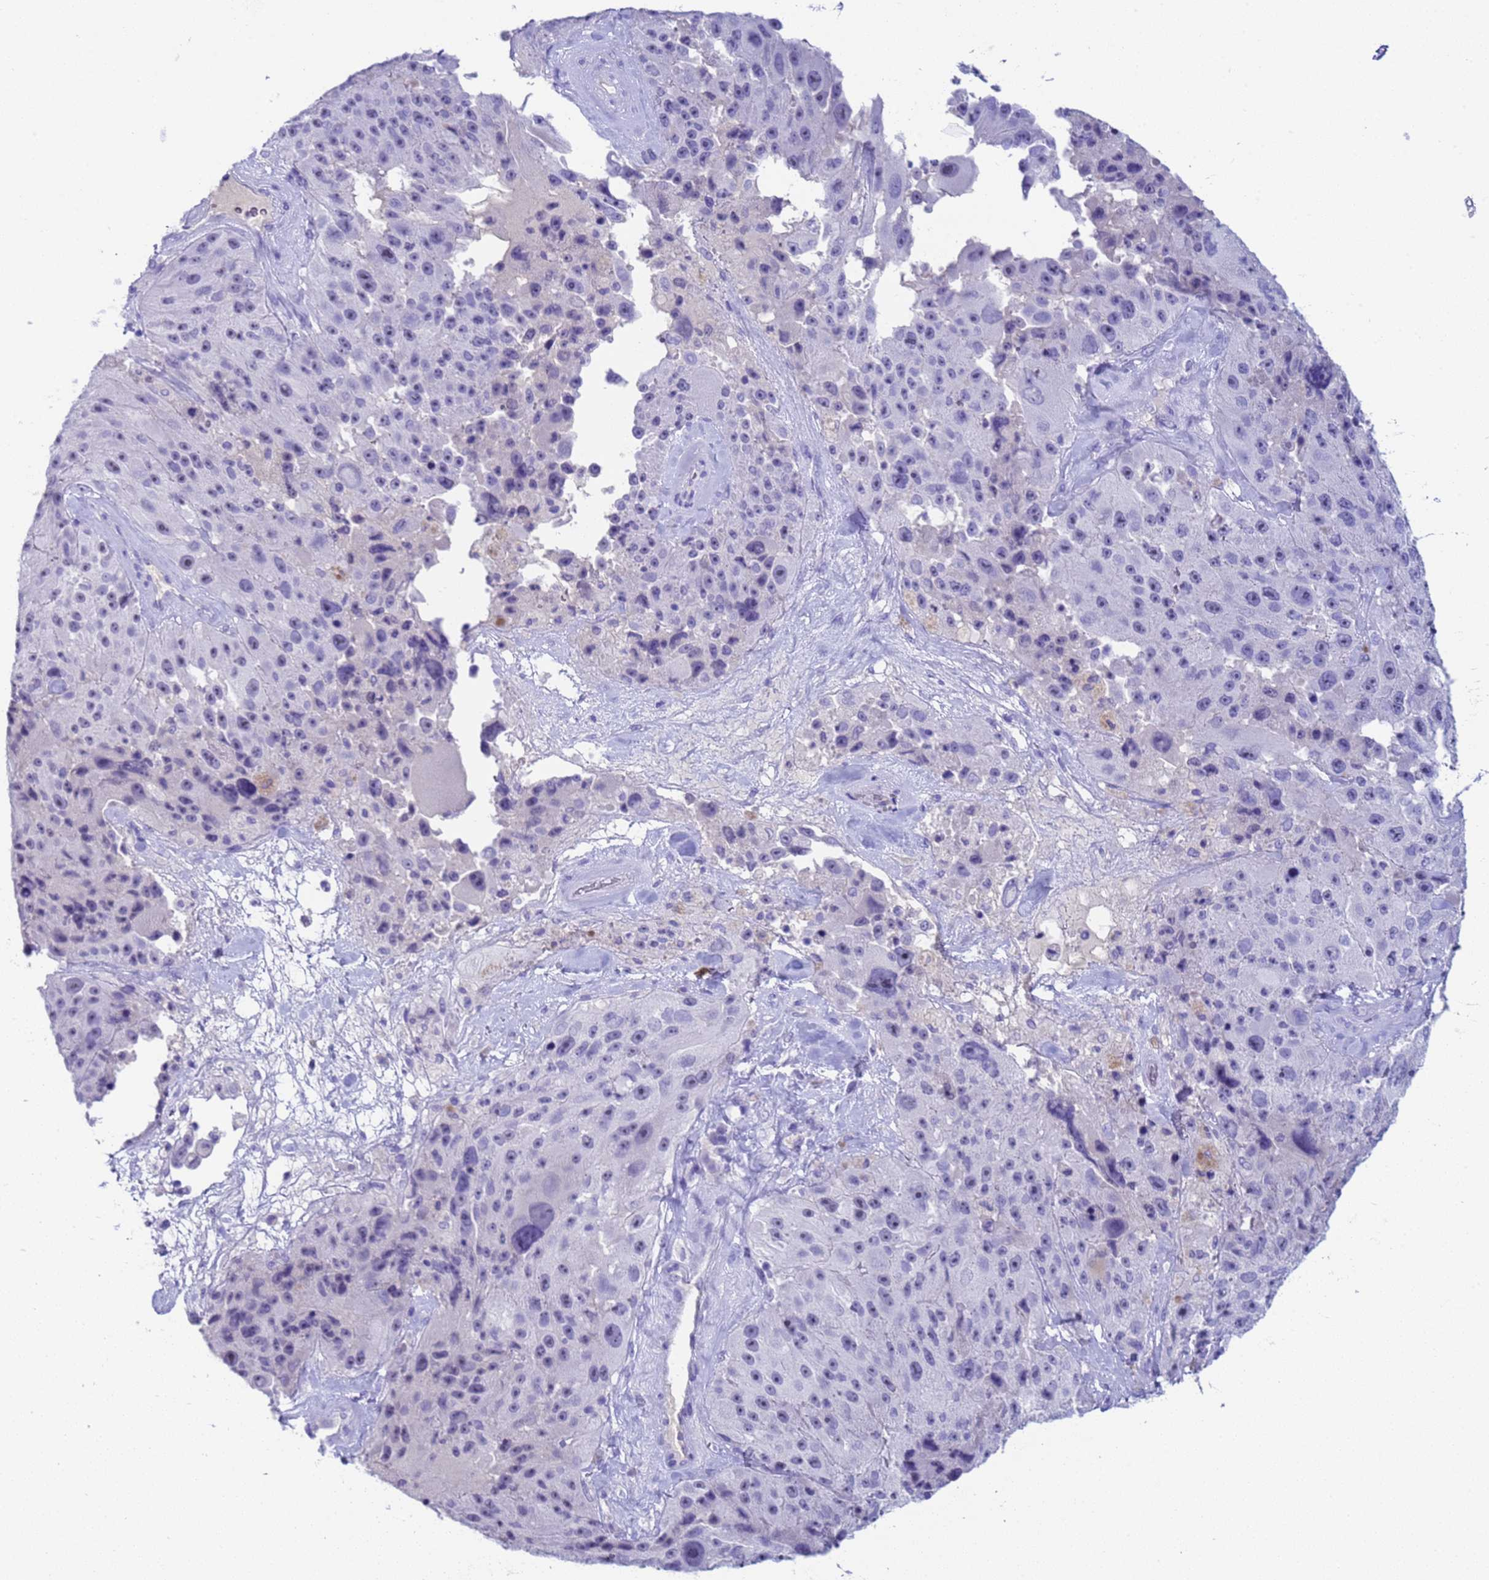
{"staining": {"intensity": "negative", "quantity": "none", "location": "none"}, "tissue": "melanoma", "cell_type": "Tumor cells", "image_type": "cancer", "snomed": [{"axis": "morphology", "description": "Malignant melanoma, Metastatic site"}, {"axis": "topography", "description": "Lymph node"}], "caption": "Melanoma stained for a protein using immunohistochemistry (IHC) reveals no positivity tumor cells.", "gene": "CKM", "patient": {"sex": "male", "age": 62}}